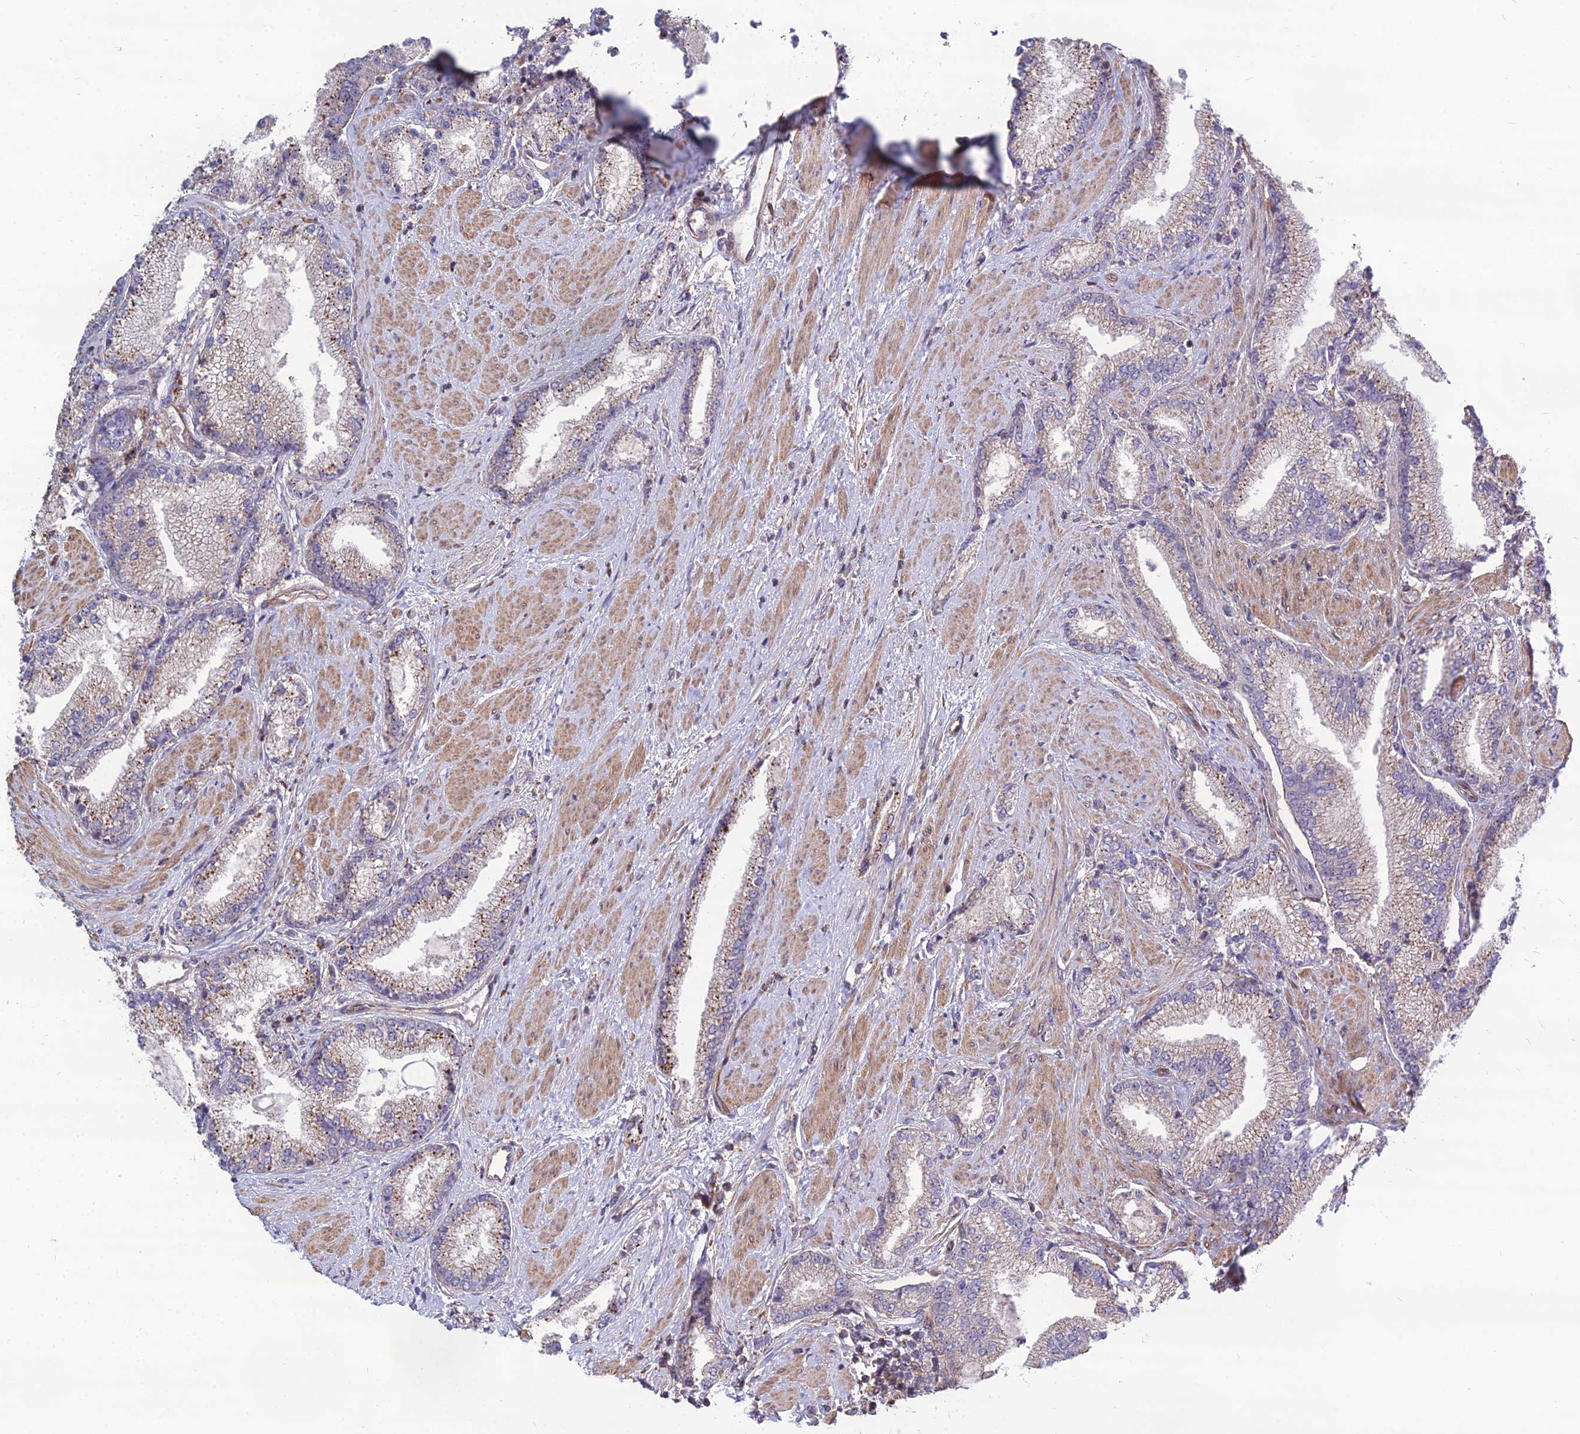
{"staining": {"intensity": "weak", "quantity": "<25%", "location": "cytoplasmic/membranous"}, "tissue": "prostate cancer", "cell_type": "Tumor cells", "image_type": "cancer", "snomed": [{"axis": "morphology", "description": "Adenocarcinoma, High grade"}, {"axis": "topography", "description": "Prostate"}], "caption": "Immunohistochemical staining of human prostate cancer (adenocarcinoma (high-grade)) shows no significant expression in tumor cells.", "gene": "TSPYL2", "patient": {"sex": "male", "age": 67}}